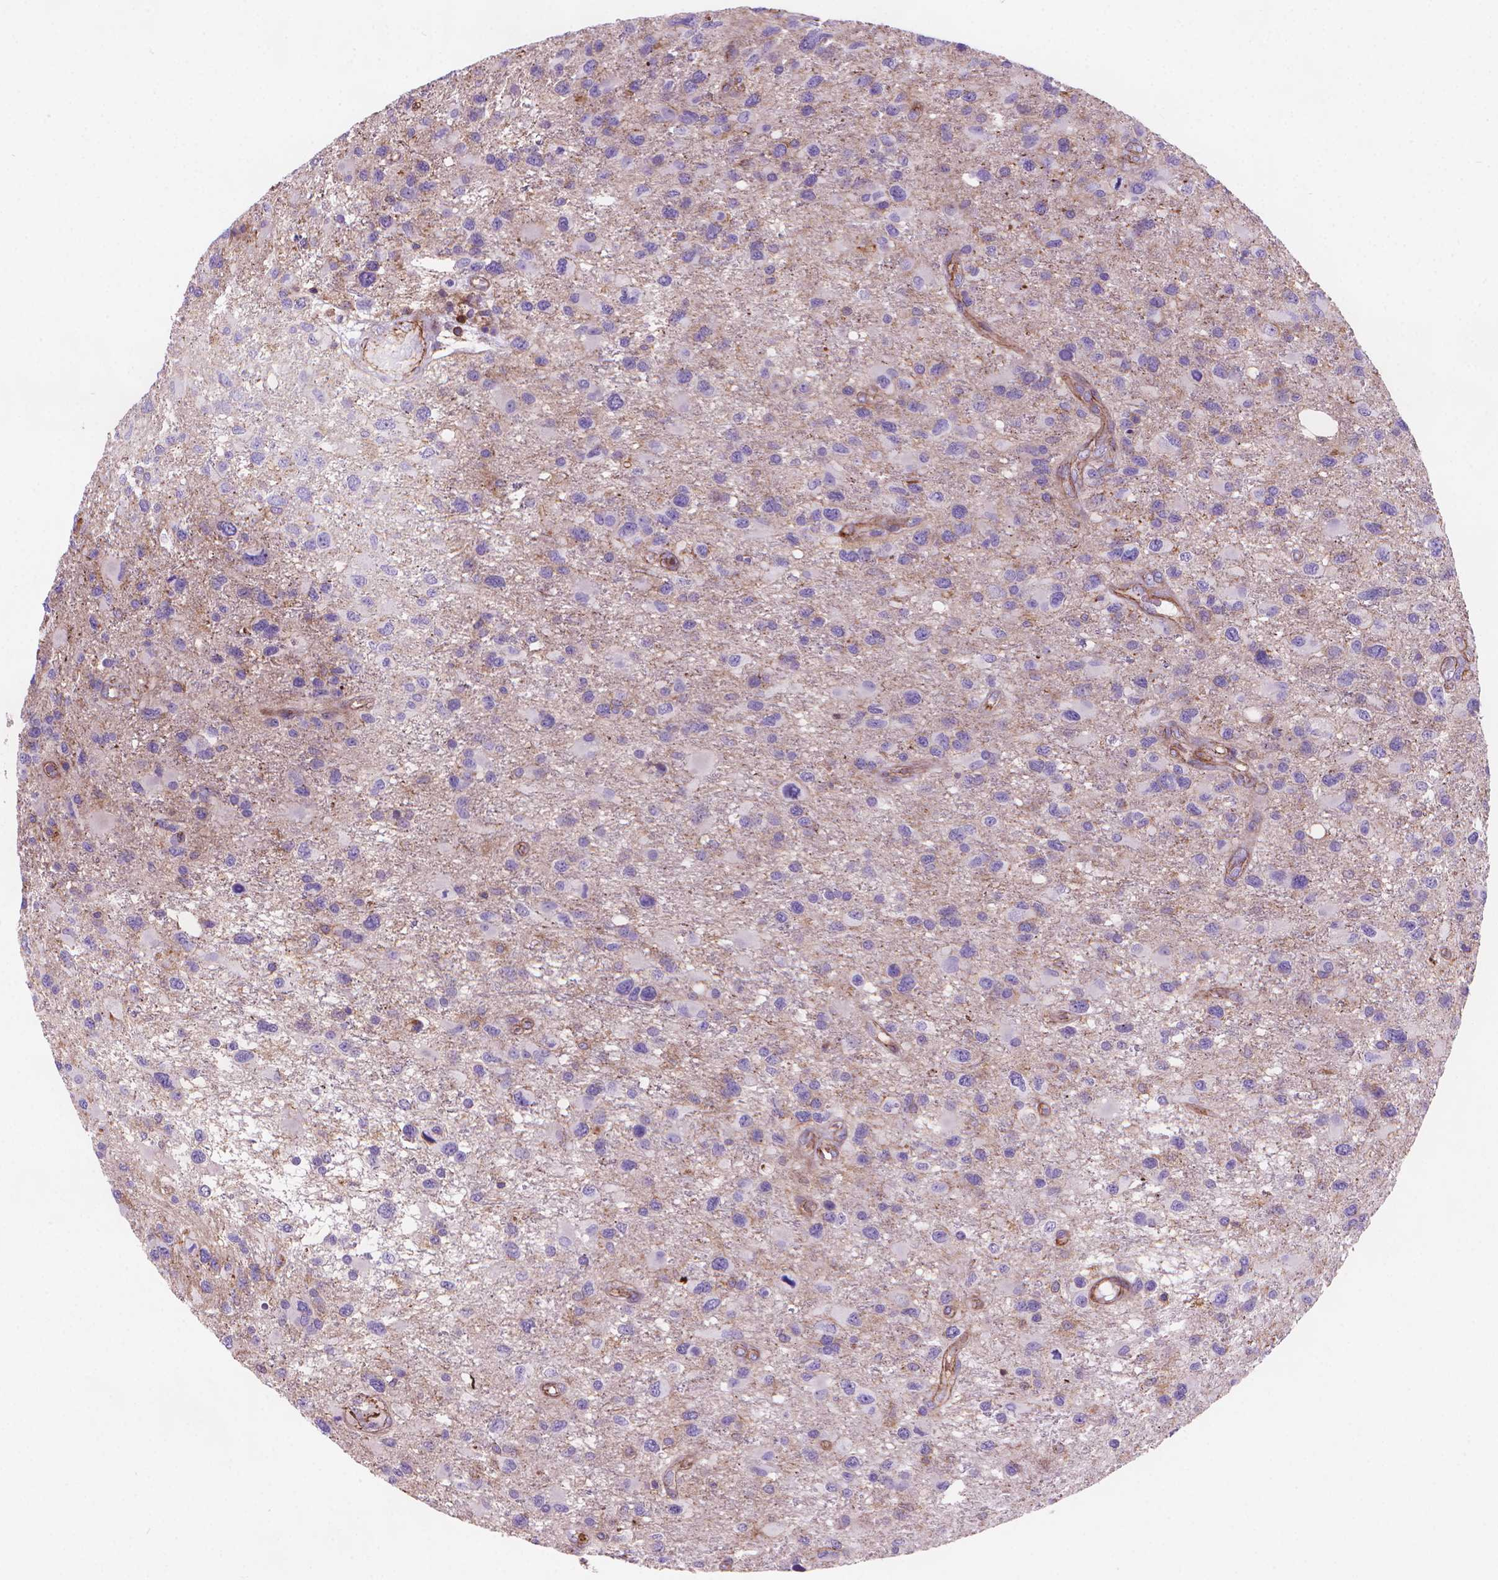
{"staining": {"intensity": "negative", "quantity": "none", "location": "none"}, "tissue": "glioma", "cell_type": "Tumor cells", "image_type": "cancer", "snomed": [{"axis": "morphology", "description": "Glioma, malignant, NOS"}, {"axis": "morphology", "description": "Glioma, malignant, High grade"}, {"axis": "topography", "description": "Brain"}], "caption": "High magnification brightfield microscopy of malignant glioma (high-grade) stained with DAB (3,3'-diaminobenzidine) (brown) and counterstained with hematoxylin (blue): tumor cells show no significant staining.", "gene": "PATJ", "patient": {"sex": "female", "age": 71}}